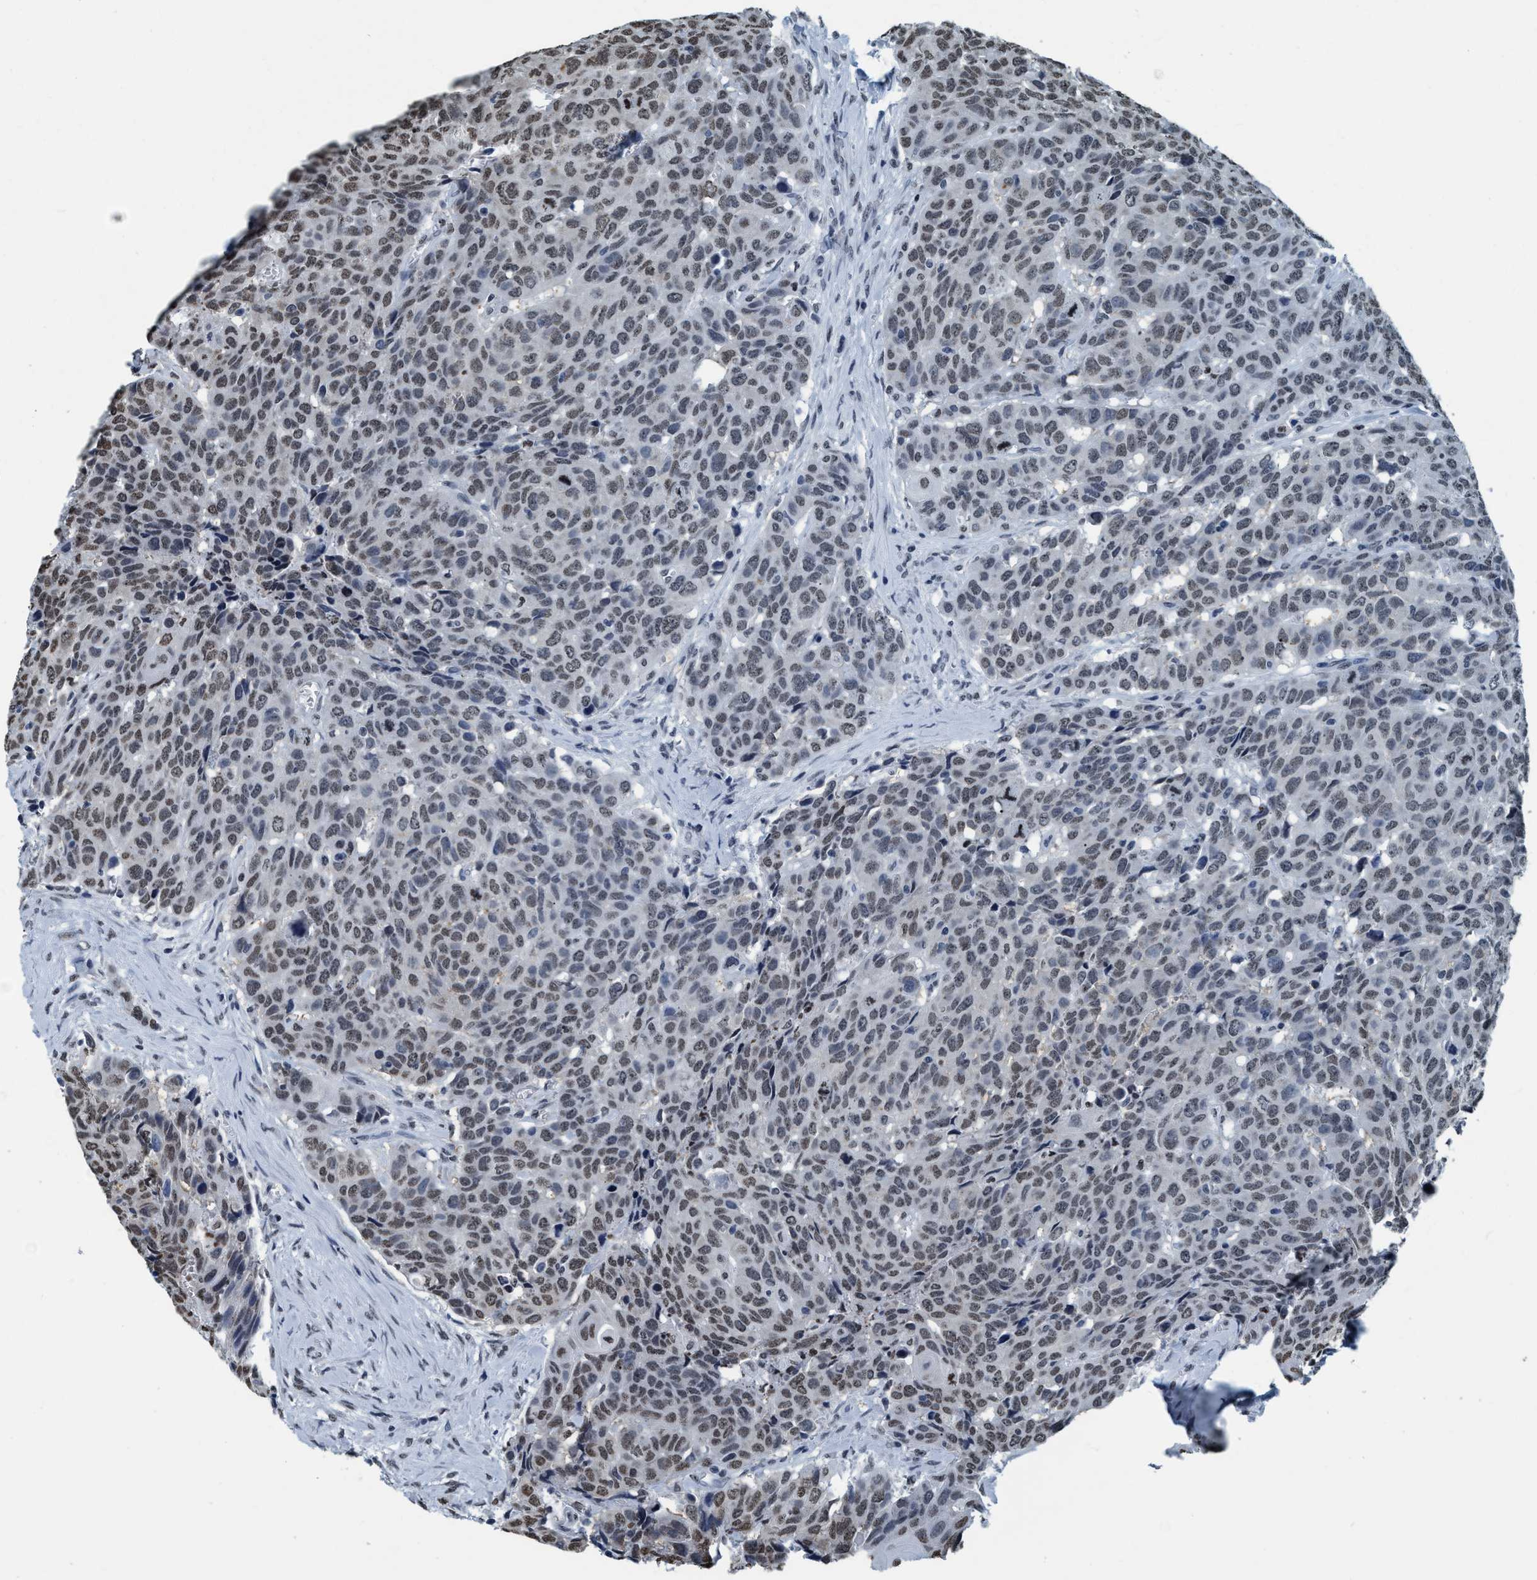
{"staining": {"intensity": "weak", "quantity": ">75%", "location": "nuclear"}, "tissue": "head and neck cancer", "cell_type": "Tumor cells", "image_type": "cancer", "snomed": [{"axis": "morphology", "description": "Squamous cell carcinoma, NOS"}, {"axis": "topography", "description": "Head-Neck"}], "caption": "High-magnification brightfield microscopy of head and neck cancer stained with DAB (3,3'-diaminobenzidine) (brown) and counterstained with hematoxylin (blue). tumor cells exhibit weak nuclear staining is seen in approximately>75% of cells.", "gene": "CCNE2", "patient": {"sex": "male", "age": 66}}